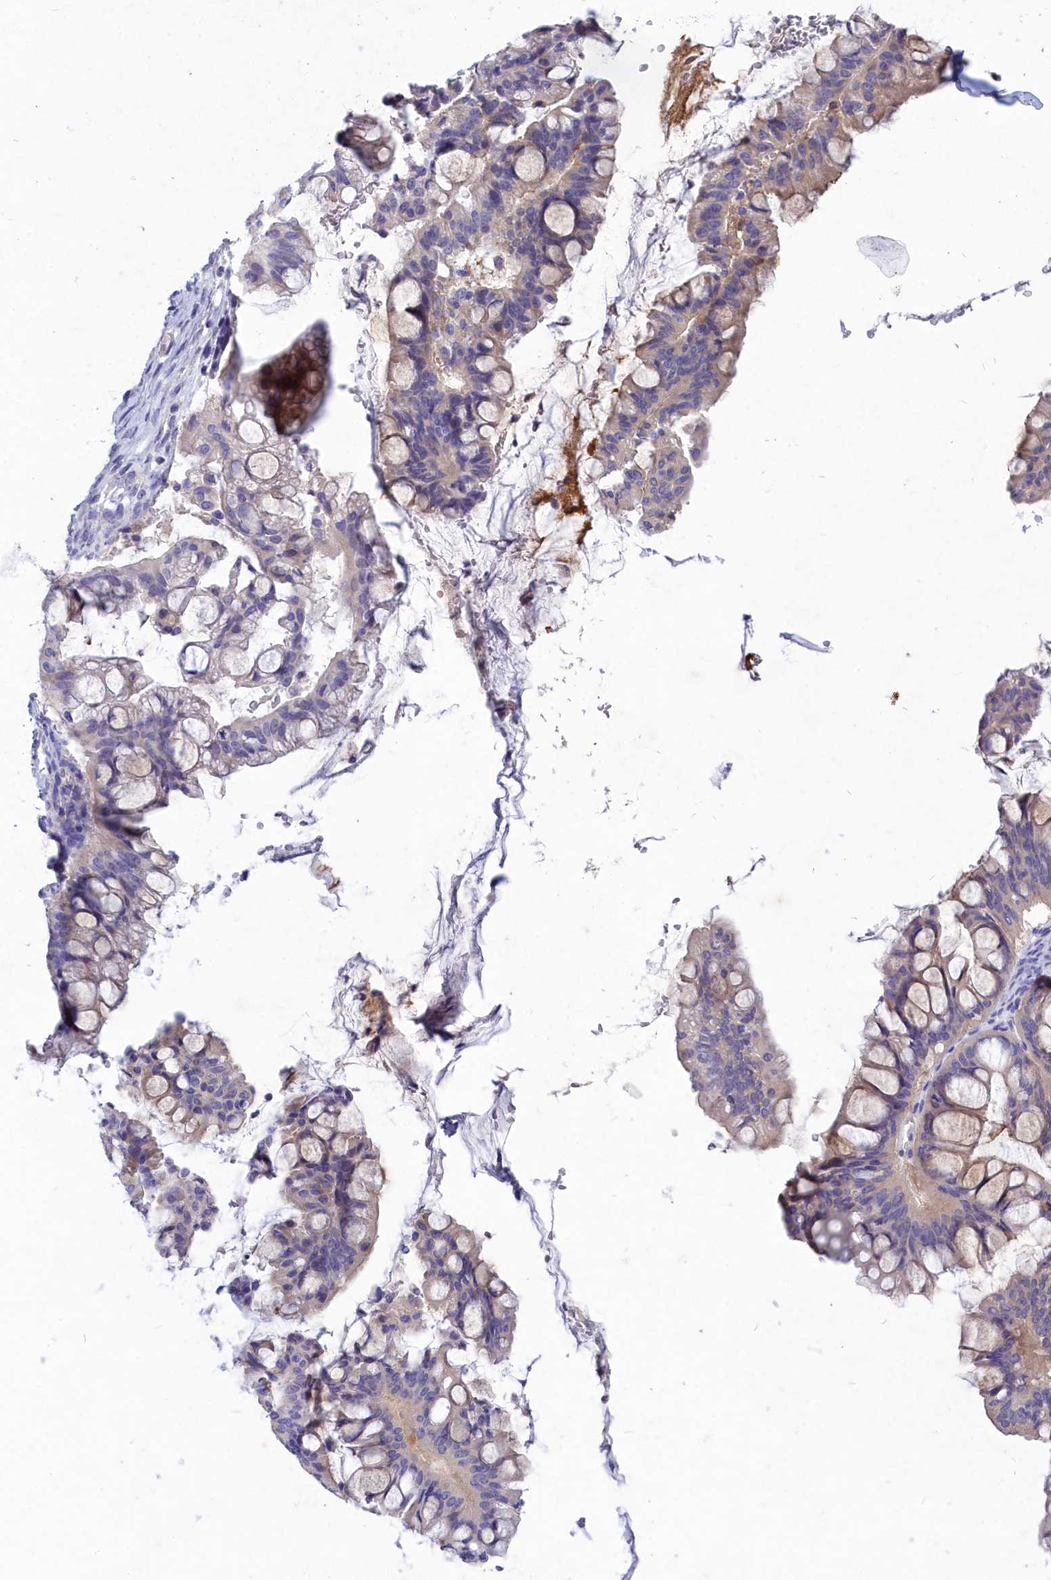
{"staining": {"intensity": "weak", "quantity": "25%-75%", "location": "cytoplasmic/membranous"}, "tissue": "ovarian cancer", "cell_type": "Tumor cells", "image_type": "cancer", "snomed": [{"axis": "morphology", "description": "Cystadenocarcinoma, mucinous, NOS"}, {"axis": "topography", "description": "Ovary"}], "caption": "Protein expression analysis of mucinous cystadenocarcinoma (ovarian) demonstrates weak cytoplasmic/membranous staining in about 25%-75% of tumor cells.", "gene": "DEFB119", "patient": {"sex": "female", "age": 73}}